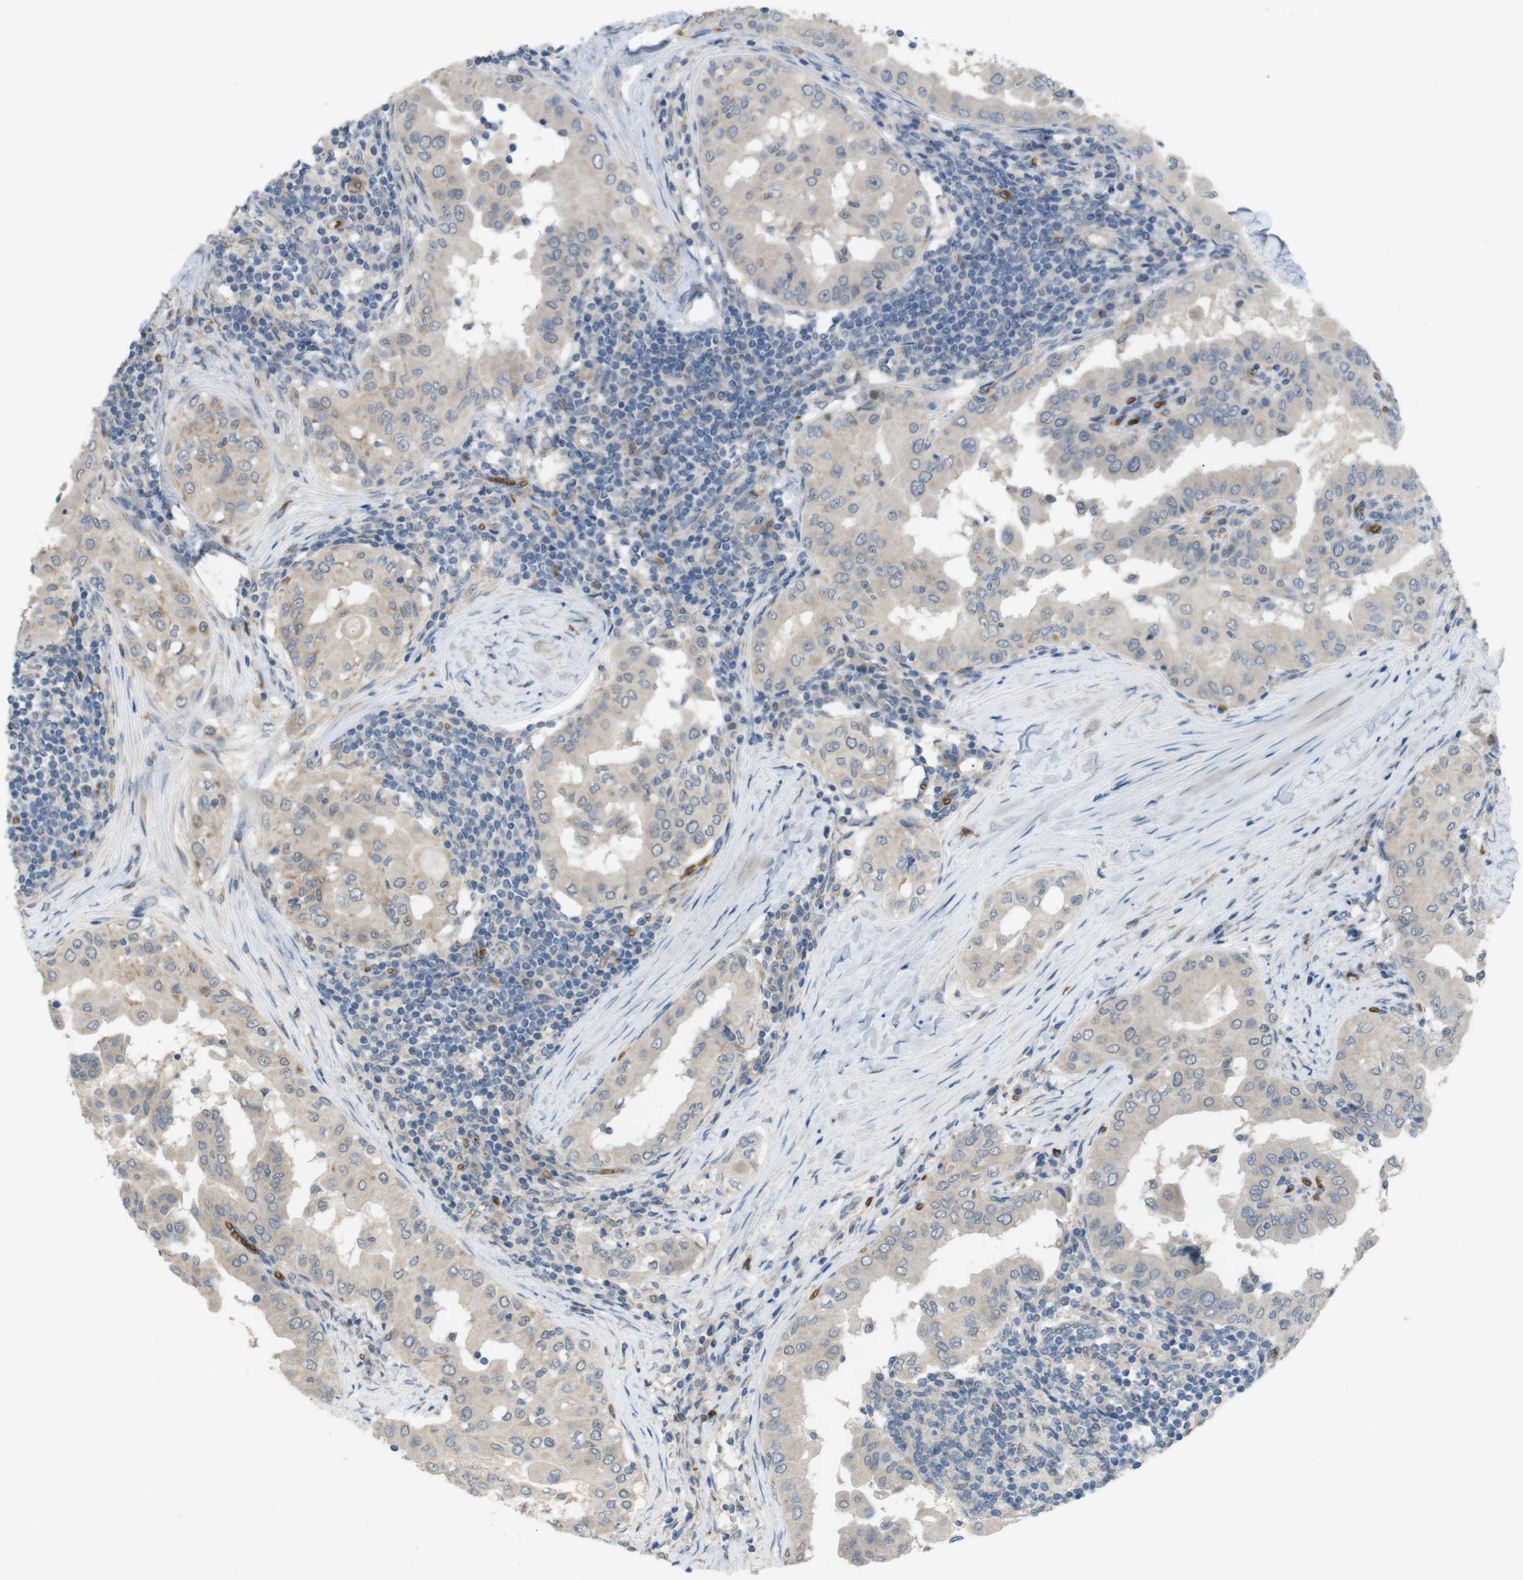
{"staining": {"intensity": "weak", "quantity": ">75%", "location": "cytoplasmic/membranous"}, "tissue": "thyroid cancer", "cell_type": "Tumor cells", "image_type": "cancer", "snomed": [{"axis": "morphology", "description": "Papillary adenocarcinoma, NOS"}, {"axis": "topography", "description": "Thyroid gland"}], "caption": "Weak cytoplasmic/membranous protein staining is present in about >75% of tumor cells in thyroid cancer. (DAB IHC with brightfield microscopy, high magnification).", "gene": "GYPA", "patient": {"sex": "male", "age": 33}}